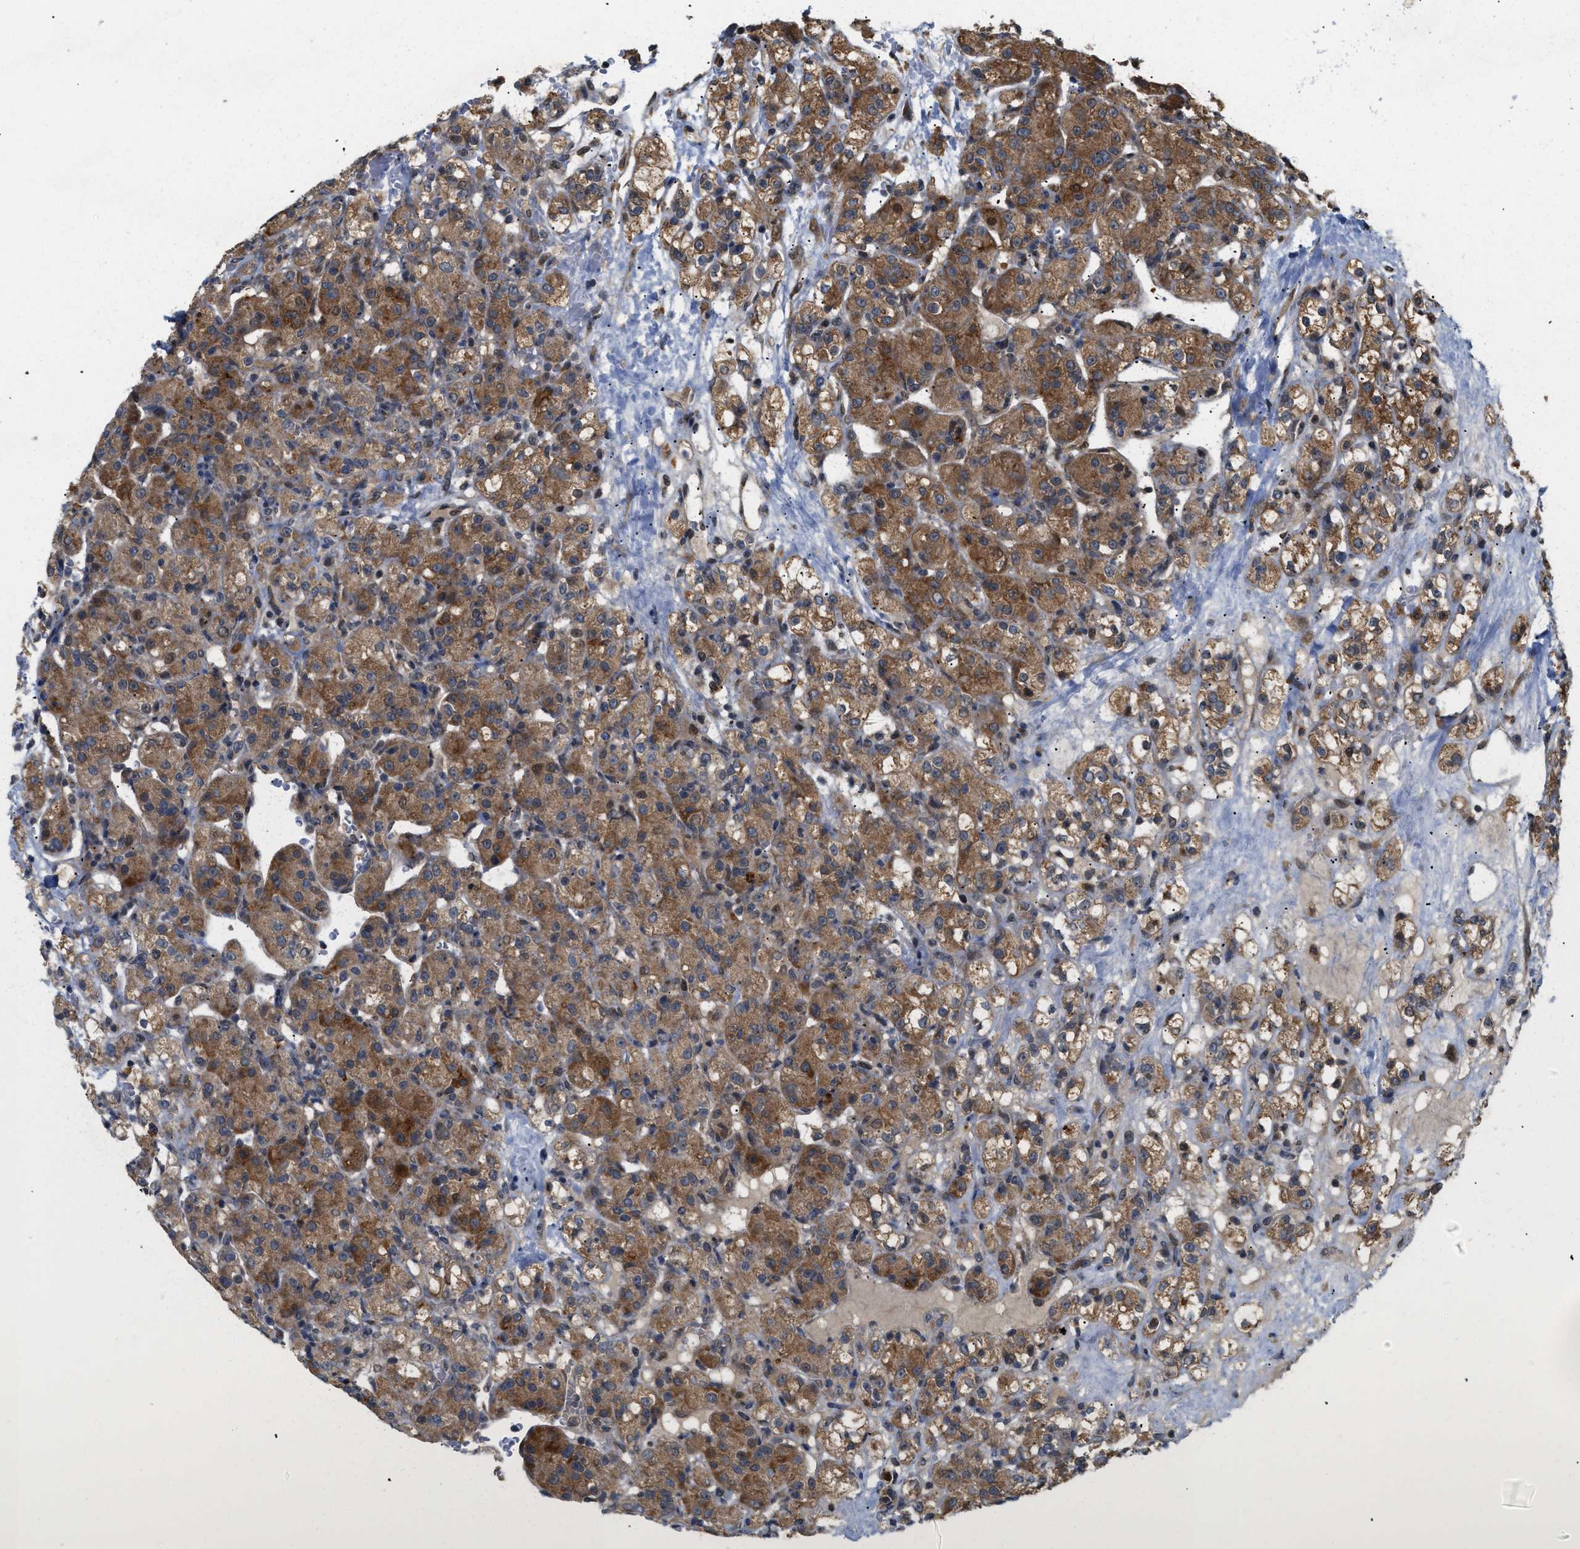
{"staining": {"intensity": "moderate", "quantity": ">75%", "location": "cytoplasmic/membranous"}, "tissue": "renal cancer", "cell_type": "Tumor cells", "image_type": "cancer", "snomed": [{"axis": "morphology", "description": "Normal tissue, NOS"}, {"axis": "morphology", "description": "Adenocarcinoma, NOS"}, {"axis": "topography", "description": "Kidney"}], "caption": "A high-resolution photomicrograph shows IHC staining of renal adenocarcinoma, which displays moderate cytoplasmic/membranous expression in approximately >75% of tumor cells.", "gene": "PDGFB", "patient": {"sex": "male", "age": 61}}